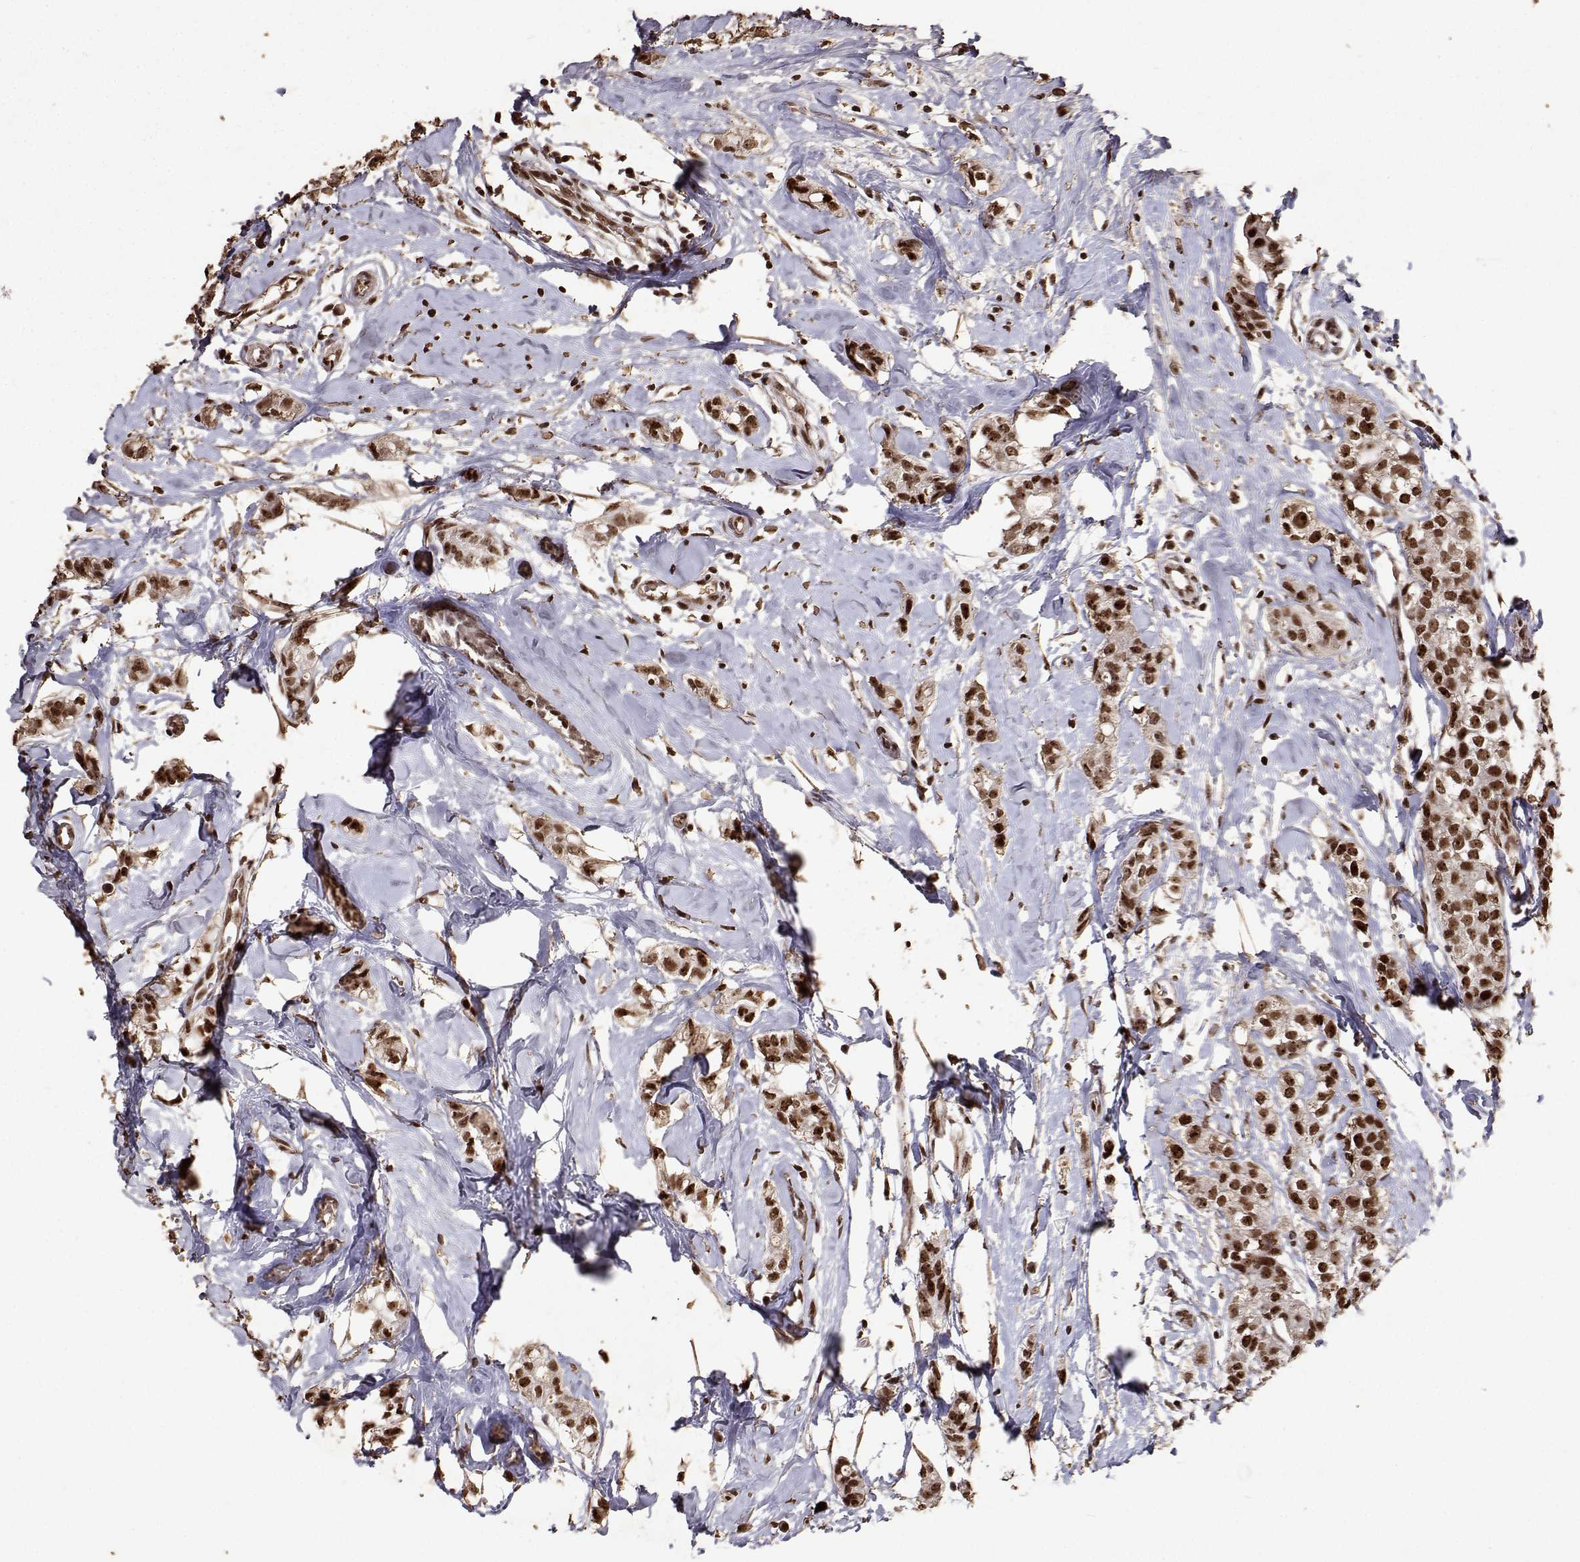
{"staining": {"intensity": "strong", "quantity": ">75%", "location": "nuclear"}, "tissue": "breast cancer", "cell_type": "Tumor cells", "image_type": "cancer", "snomed": [{"axis": "morphology", "description": "Duct carcinoma"}, {"axis": "topography", "description": "Breast"}], "caption": "Protein staining shows strong nuclear staining in approximately >75% of tumor cells in invasive ductal carcinoma (breast). The staining was performed using DAB (3,3'-diaminobenzidine), with brown indicating positive protein expression. Nuclei are stained blue with hematoxylin.", "gene": "TOE1", "patient": {"sex": "female", "age": 40}}